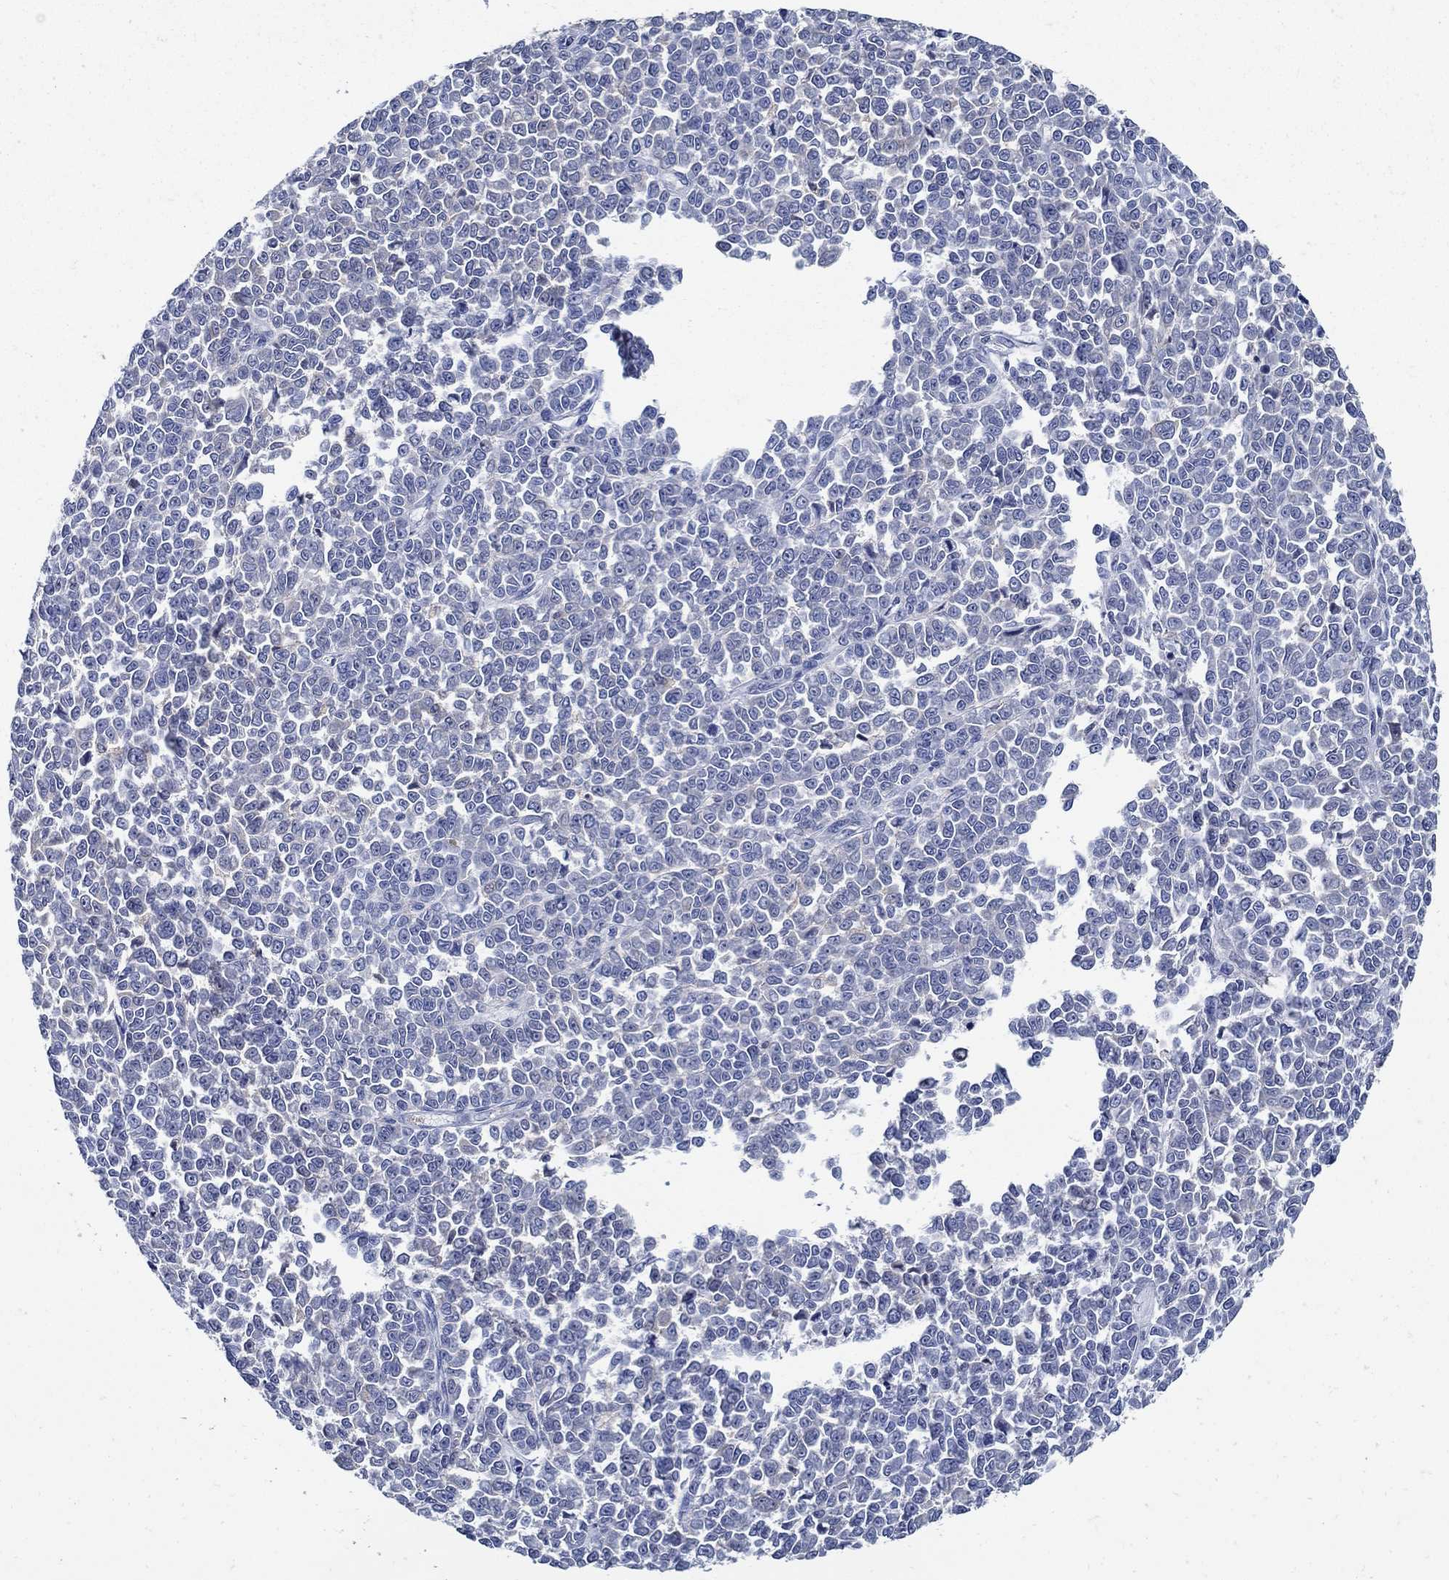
{"staining": {"intensity": "moderate", "quantity": "<25%", "location": "cytoplasmic/membranous"}, "tissue": "melanoma", "cell_type": "Tumor cells", "image_type": "cancer", "snomed": [{"axis": "morphology", "description": "Malignant melanoma, NOS"}, {"axis": "topography", "description": "Skin"}], "caption": "Human melanoma stained with a brown dye shows moderate cytoplasmic/membranous positive positivity in about <25% of tumor cells.", "gene": "MTHFR", "patient": {"sex": "female", "age": 95}}